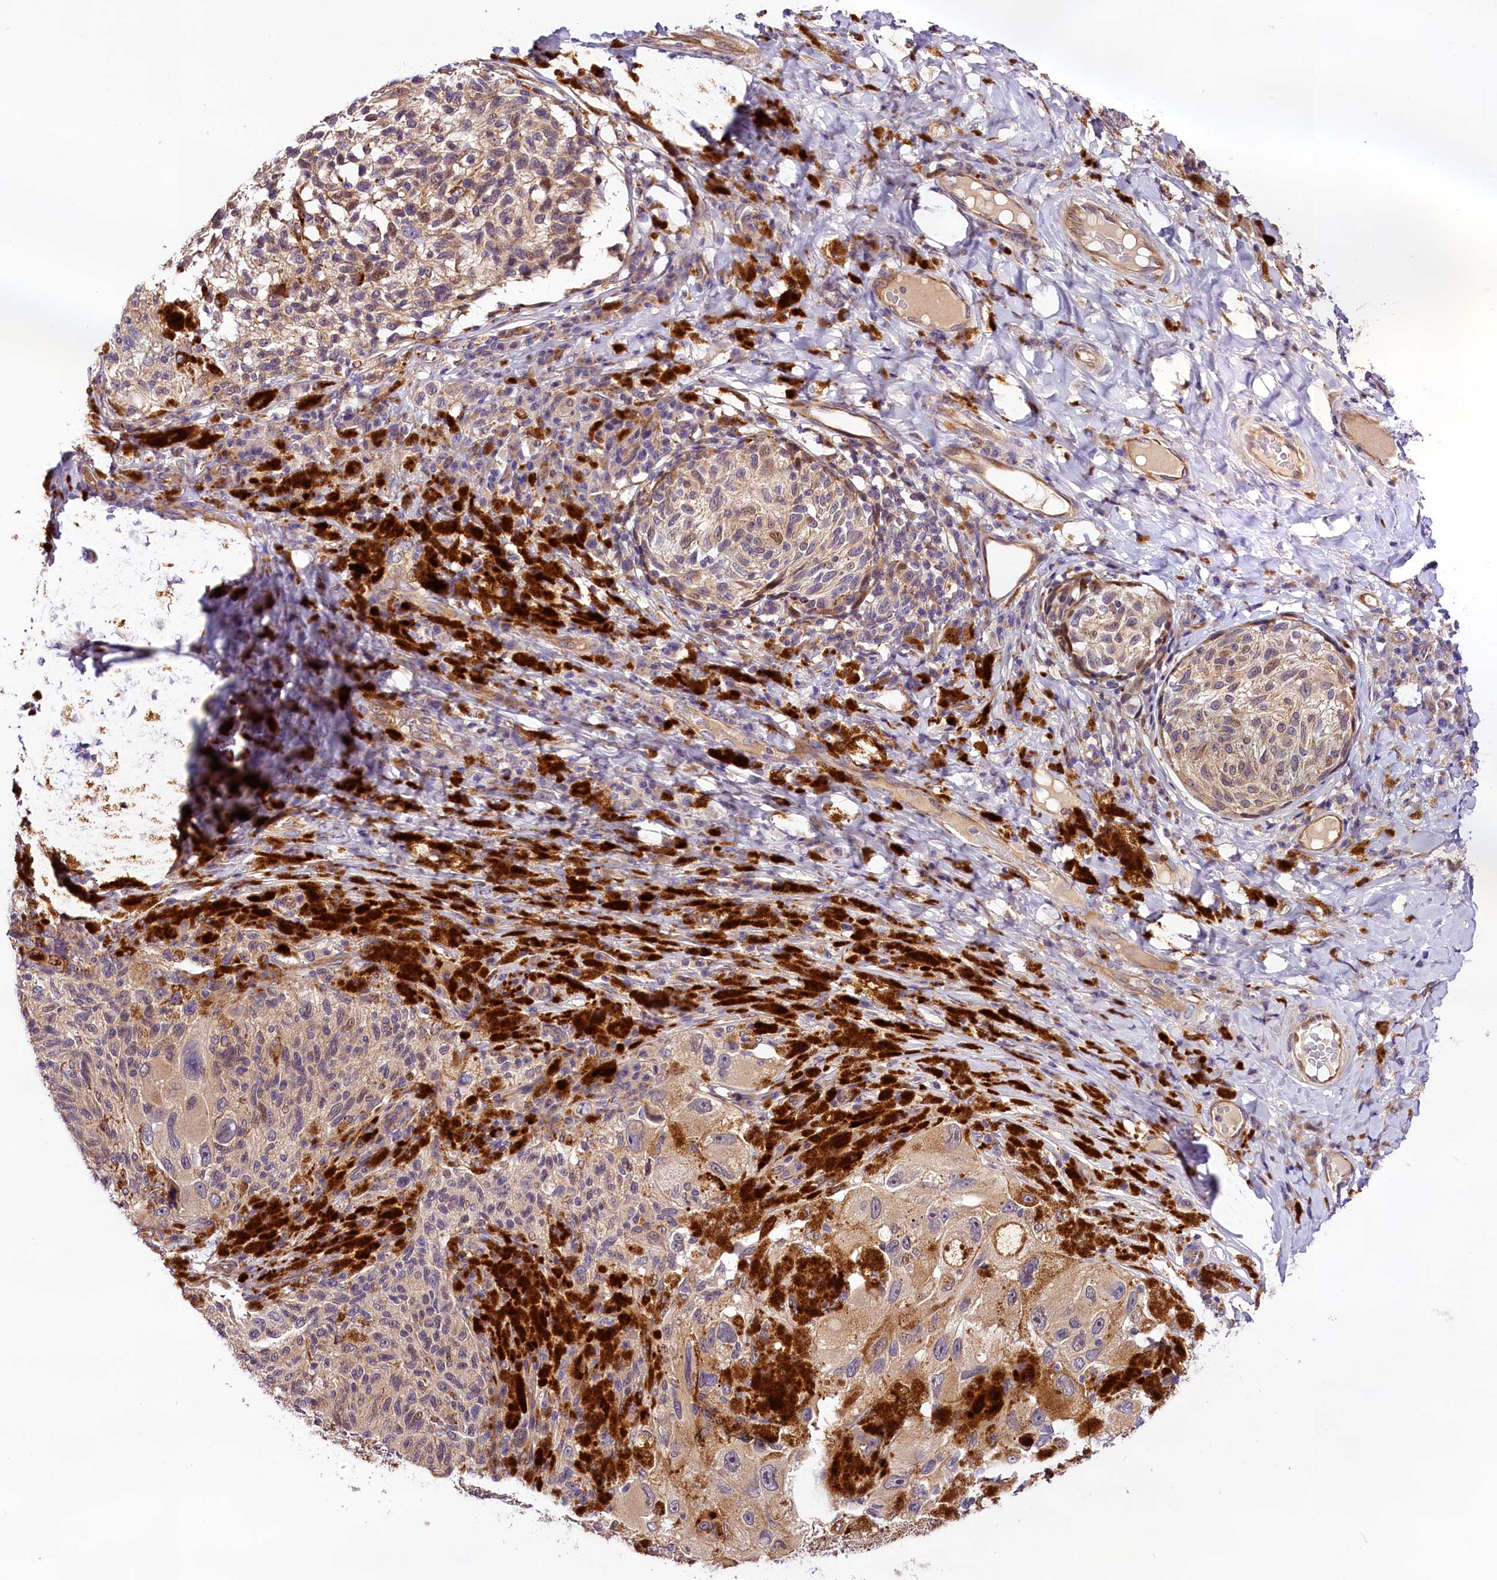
{"staining": {"intensity": "moderate", "quantity": "<25%", "location": "cytoplasmic/membranous,nuclear"}, "tissue": "melanoma", "cell_type": "Tumor cells", "image_type": "cancer", "snomed": [{"axis": "morphology", "description": "Malignant melanoma, NOS"}, {"axis": "topography", "description": "Skin"}], "caption": "IHC of melanoma exhibits low levels of moderate cytoplasmic/membranous and nuclear positivity in about <25% of tumor cells.", "gene": "ARMC6", "patient": {"sex": "female", "age": 73}}